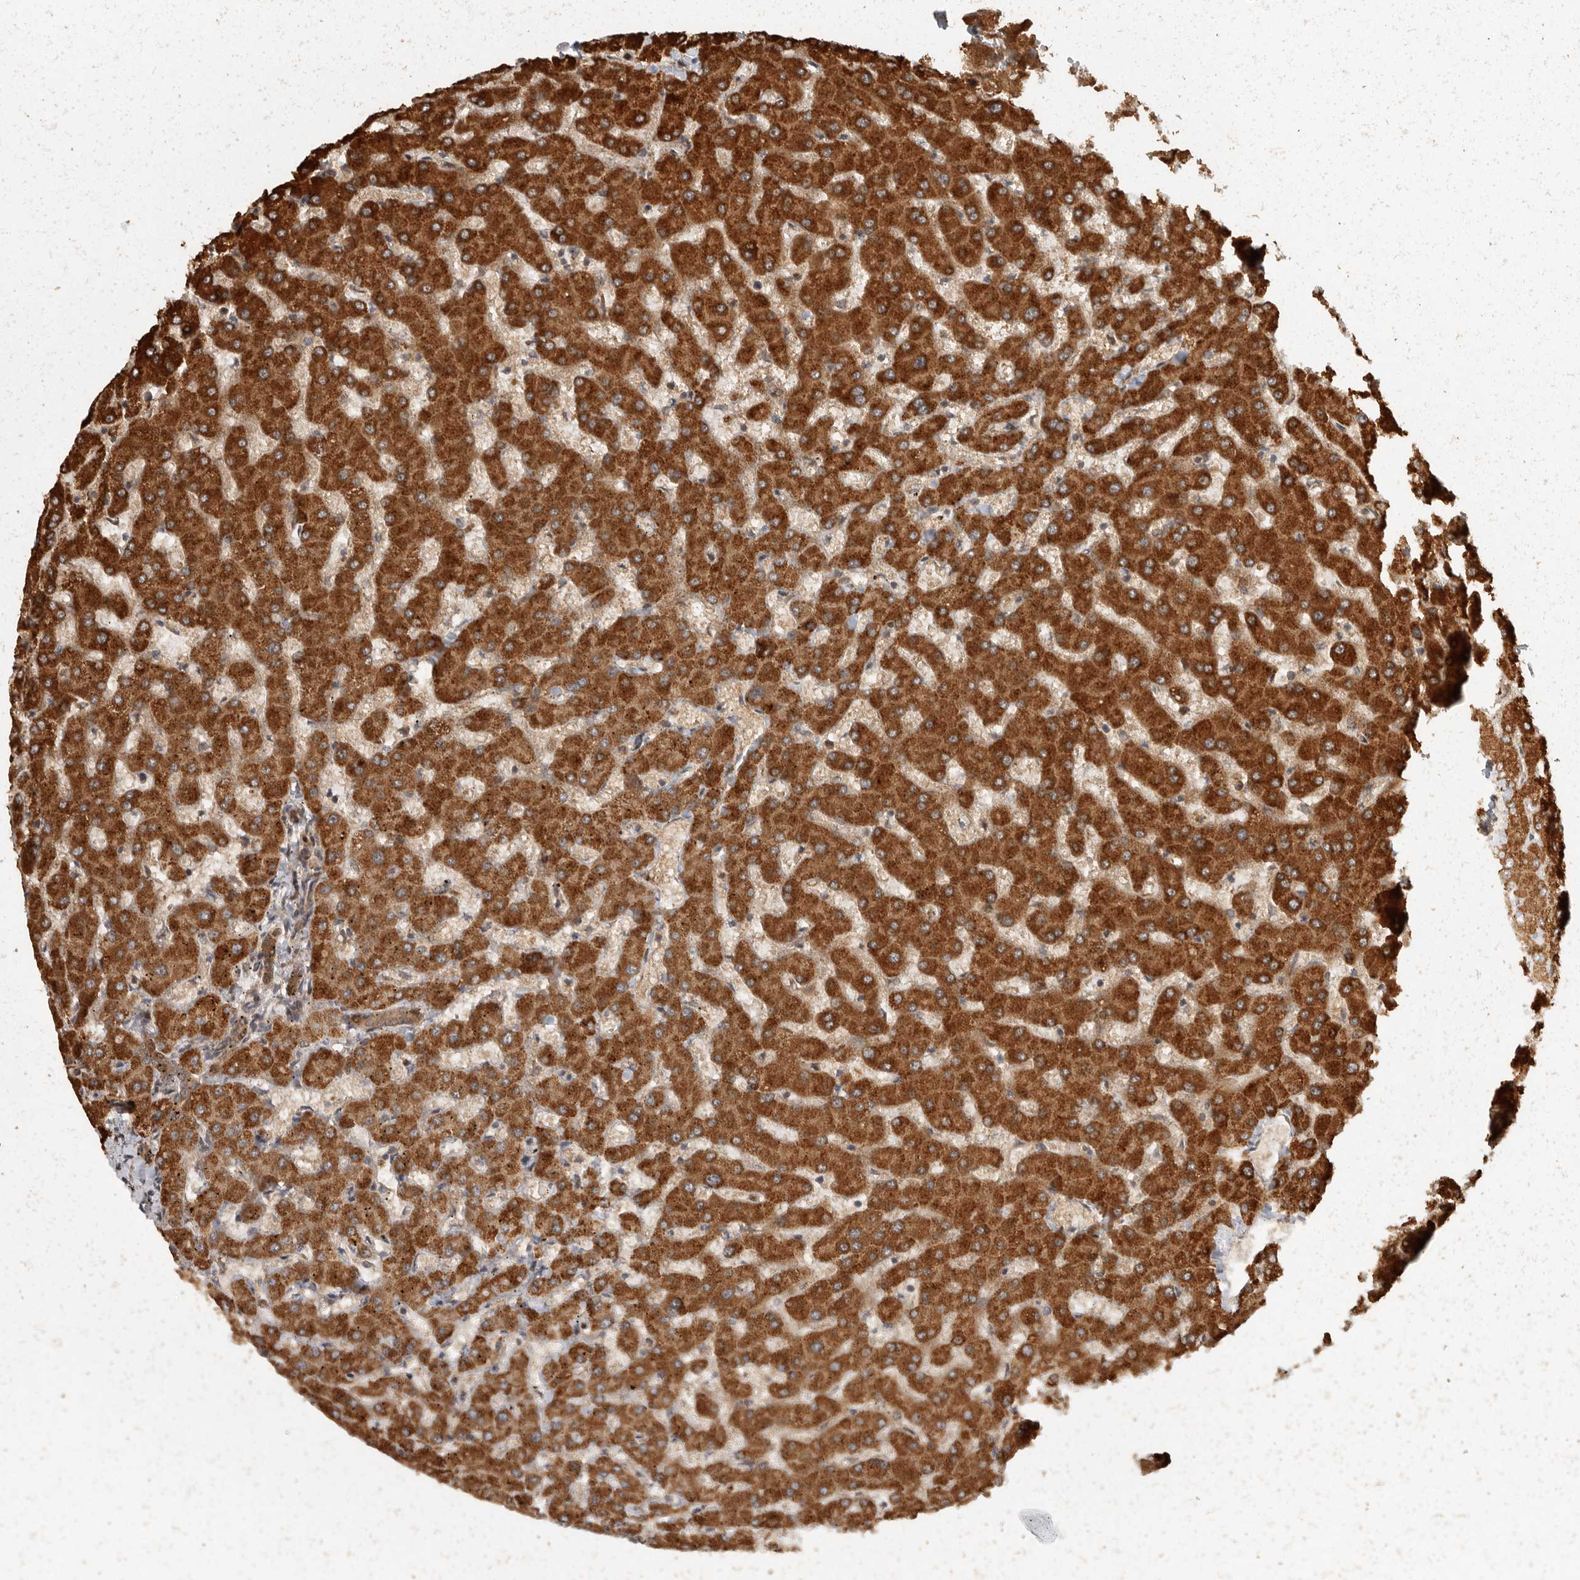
{"staining": {"intensity": "moderate", "quantity": ">75%", "location": "cytoplasmic/membranous"}, "tissue": "liver", "cell_type": "Cholangiocytes", "image_type": "normal", "snomed": [{"axis": "morphology", "description": "Normal tissue, NOS"}, {"axis": "topography", "description": "Liver"}], "caption": "A photomicrograph of human liver stained for a protein demonstrates moderate cytoplasmic/membranous brown staining in cholangiocytes.", "gene": "SWT1", "patient": {"sex": "female", "age": 63}}